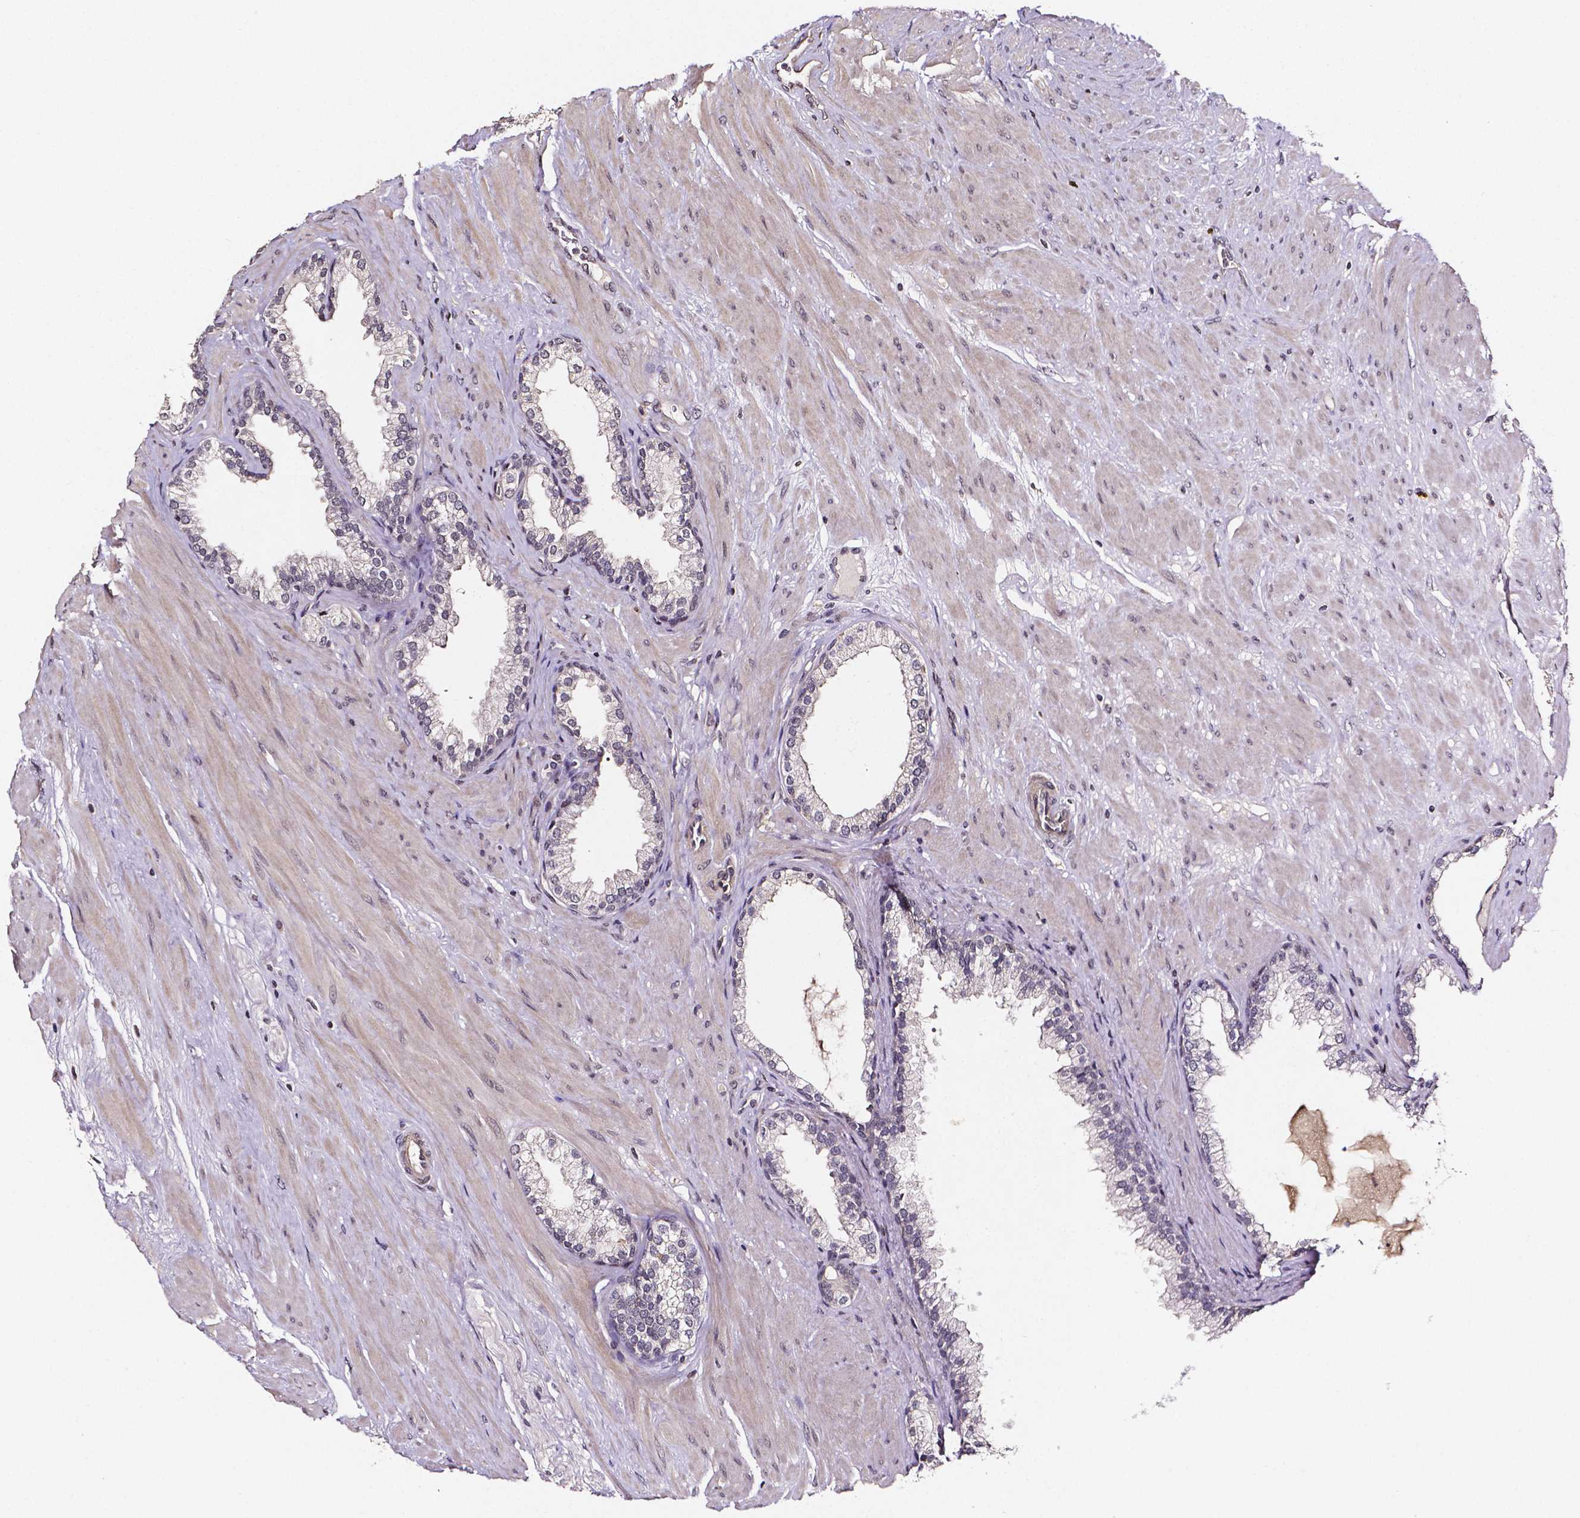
{"staining": {"intensity": "negative", "quantity": "none", "location": "none"}, "tissue": "prostate cancer", "cell_type": "Tumor cells", "image_type": "cancer", "snomed": [{"axis": "morphology", "description": "Adenocarcinoma, High grade"}, {"axis": "topography", "description": "Prostate"}], "caption": "IHC image of human high-grade adenocarcinoma (prostate) stained for a protein (brown), which demonstrates no expression in tumor cells.", "gene": "NRGN", "patient": {"sex": "male", "age": 68}}